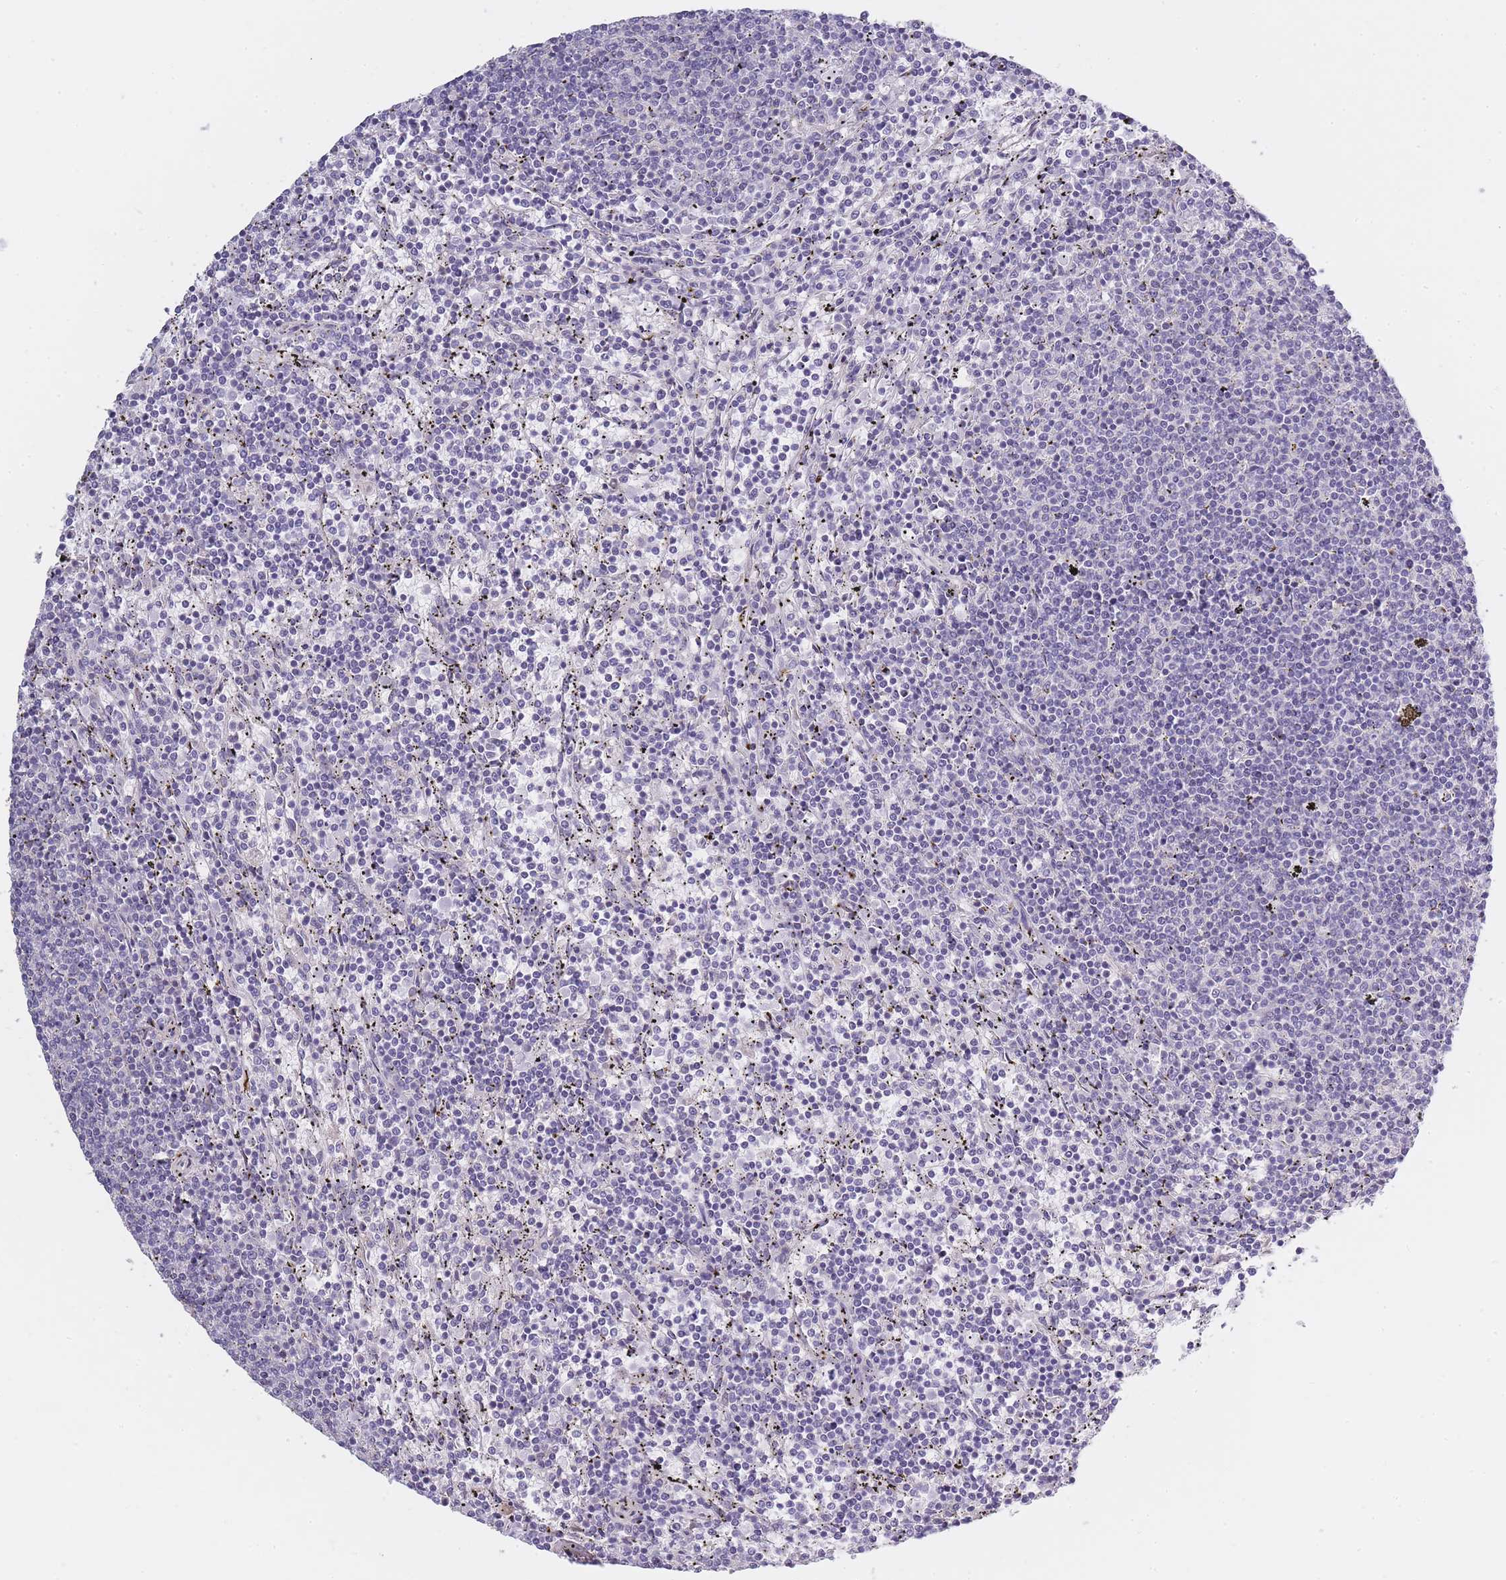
{"staining": {"intensity": "negative", "quantity": "none", "location": "none"}, "tissue": "lymphoma", "cell_type": "Tumor cells", "image_type": "cancer", "snomed": [{"axis": "morphology", "description": "Malignant lymphoma, non-Hodgkin's type, Low grade"}, {"axis": "topography", "description": "Spleen"}], "caption": "Immunohistochemical staining of malignant lymphoma, non-Hodgkin's type (low-grade) demonstrates no significant positivity in tumor cells.", "gene": "AP3M2", "patient": {"sex": "female", "age": 50}}